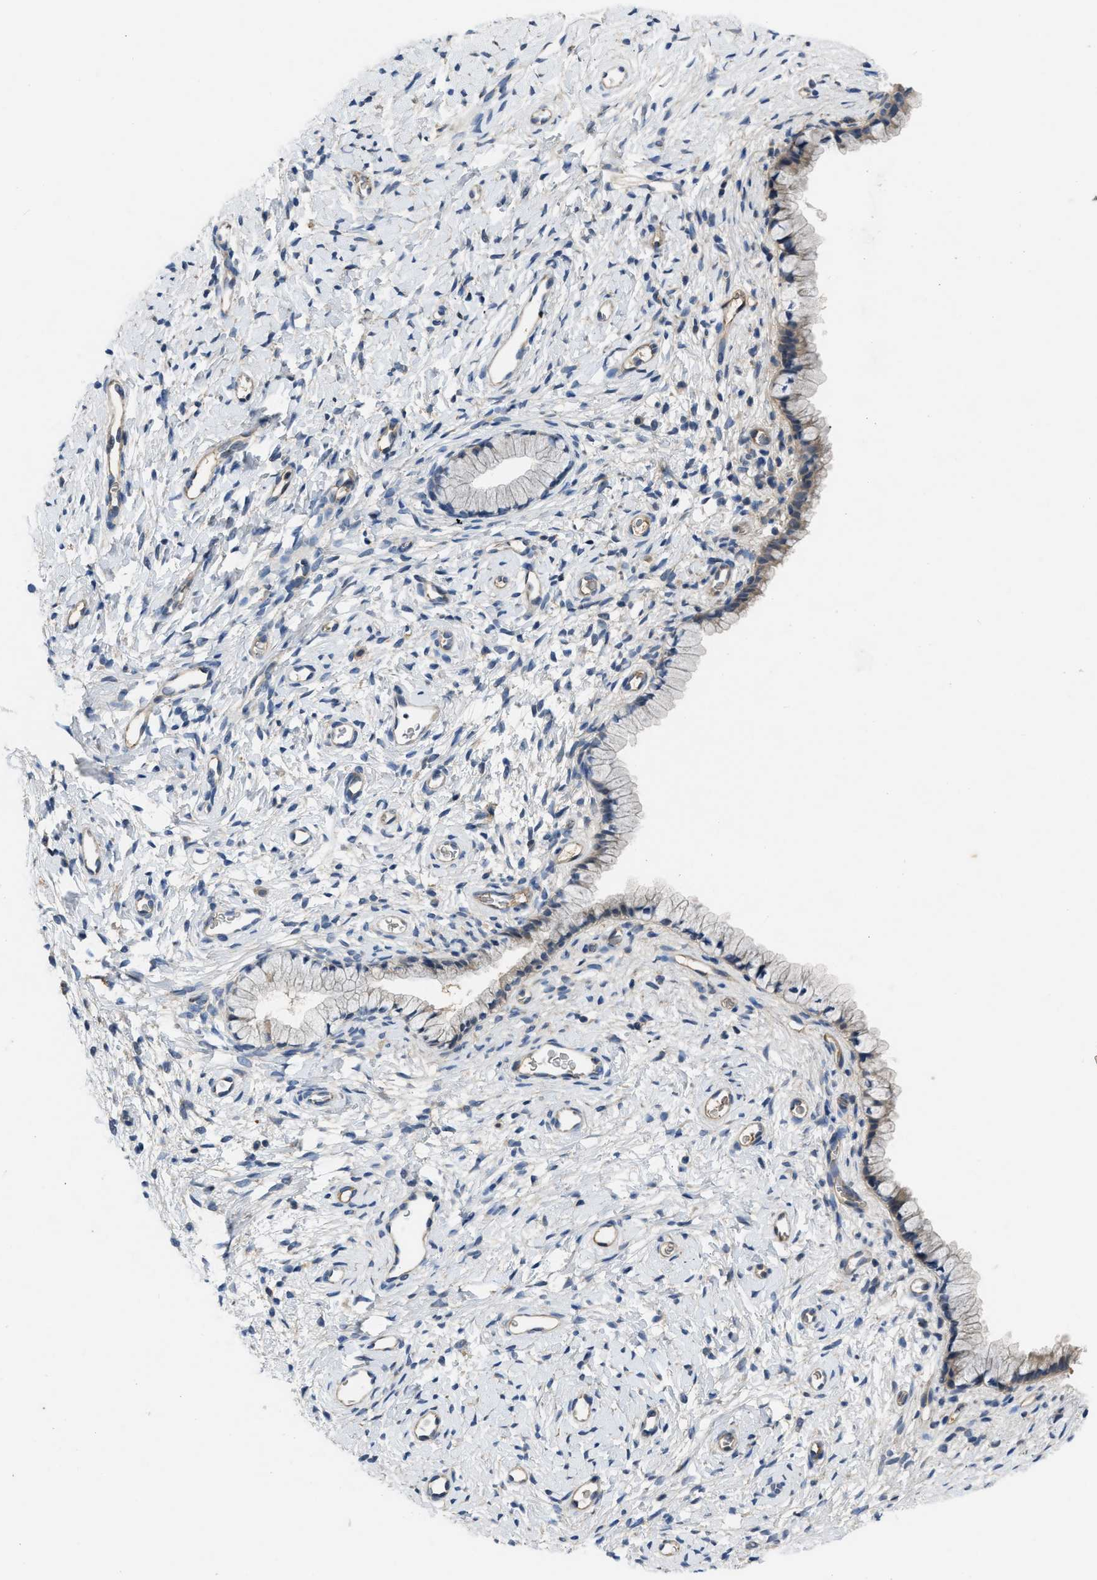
{"staining": {"intensity": "weak", "quantity": "<25%", "location": "cytoplasmic/membranous"}, "tissue": "cervix", "cell_type": "Glandular cells", "image_type": "normal", "snomed": [{"axis": "morphology", "description": "Normal tissue, NOS"}, {"axis": "topography", "description": "Cervix"}], "caption": "This is a image of immunohistochemistry (IHC) staining of unremarkable cervix, which shows no positivity in glandular cells.", "gene": "PPP3CA", "patient": {"sex": "female", "age": 72}}